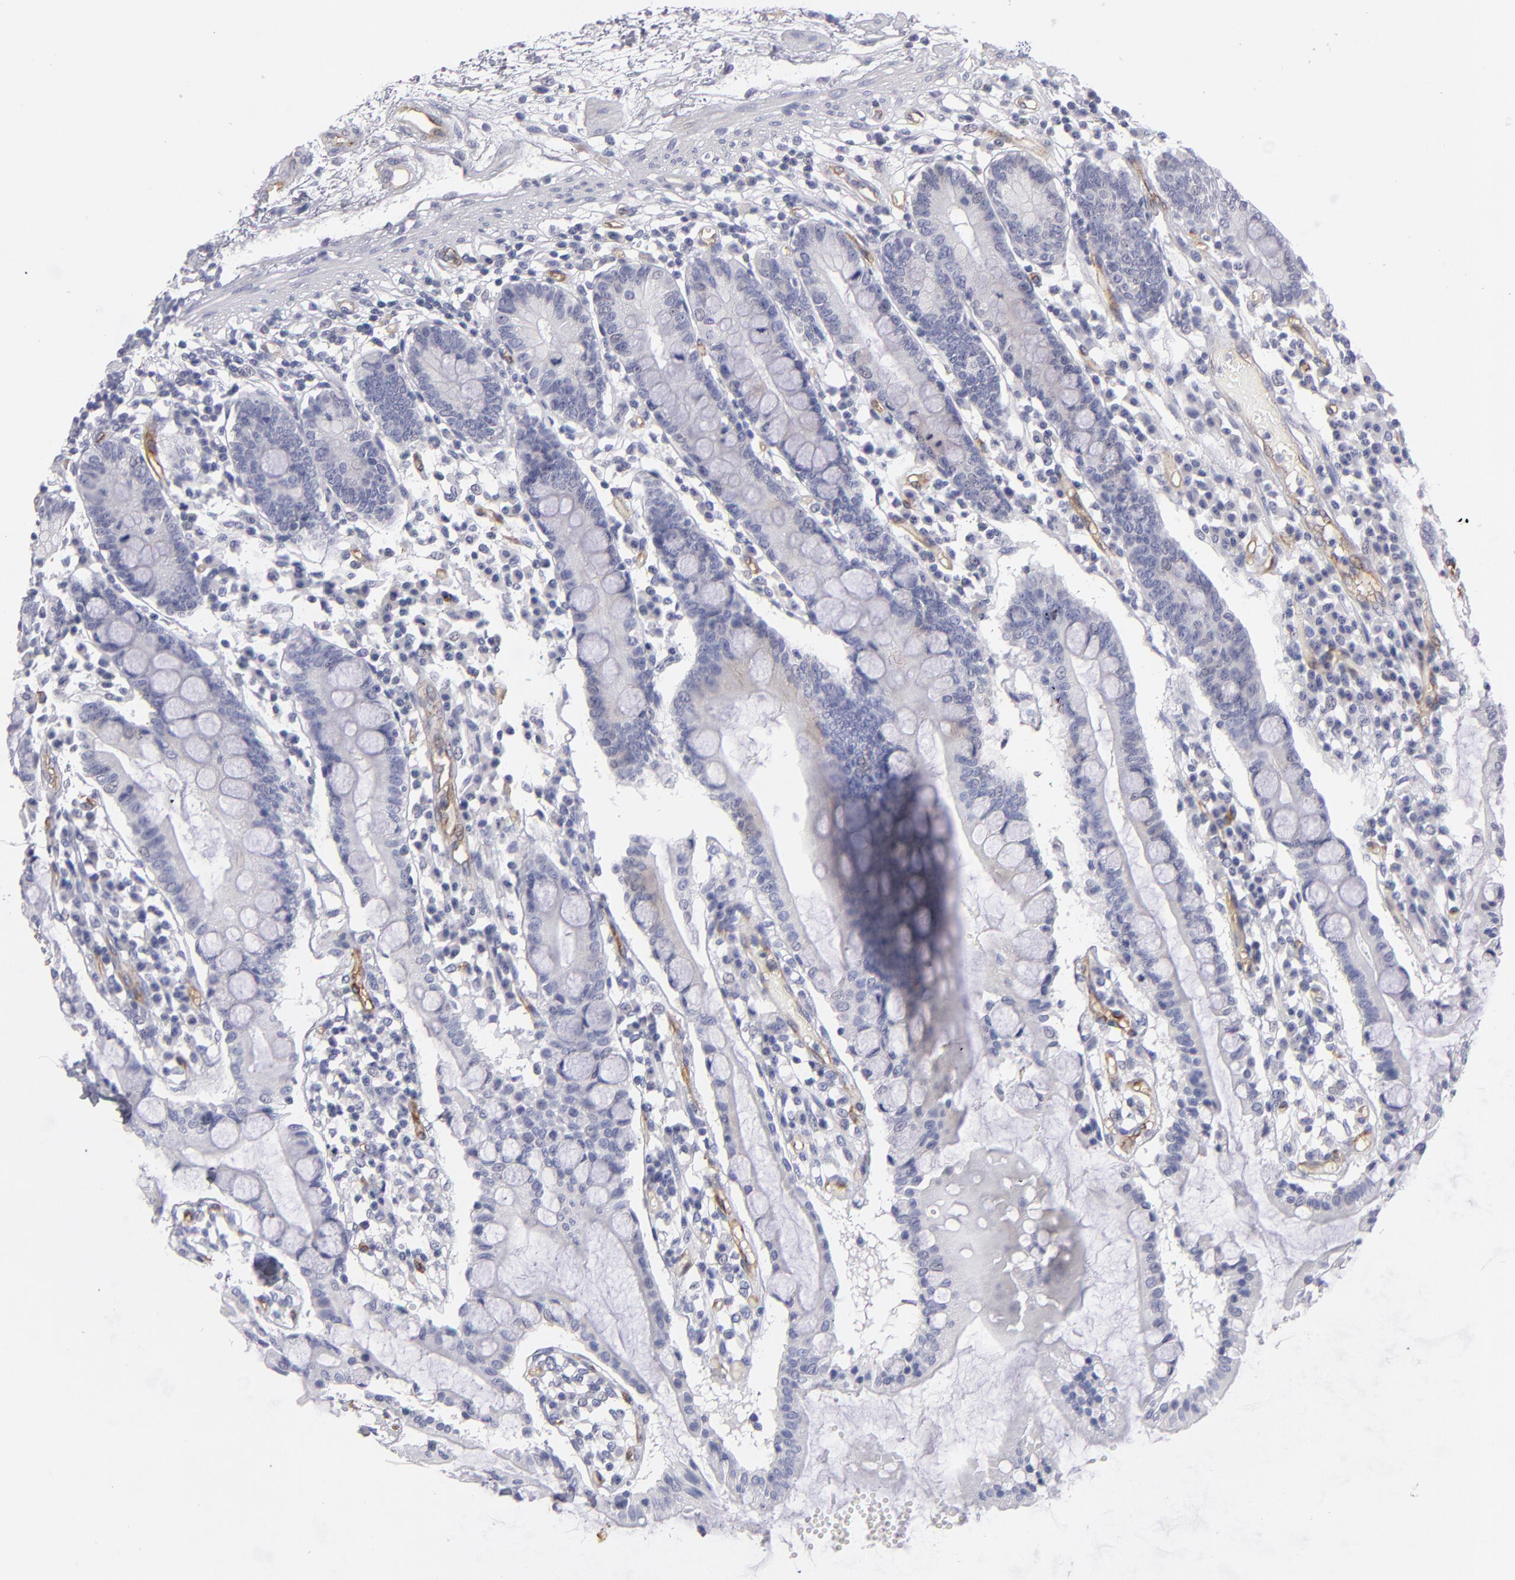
{"staining": {"intensity": "negative", "quantity": "none", "location": "none"}, "tissue": "small intestine", "cell_type": "Glandular cells", "image_type": "normal", "snomed": [{"axis": "morphology", "description": "Normal tissue, NOS"}, {"axis": "topography", "description": "Small intestine"}], "caption": "Human small intestine stained for a protein using IHC exhibits no staining in glandular cells.", "gene": "PLVAP", "patient": {"sex": "female", "age": 51}}